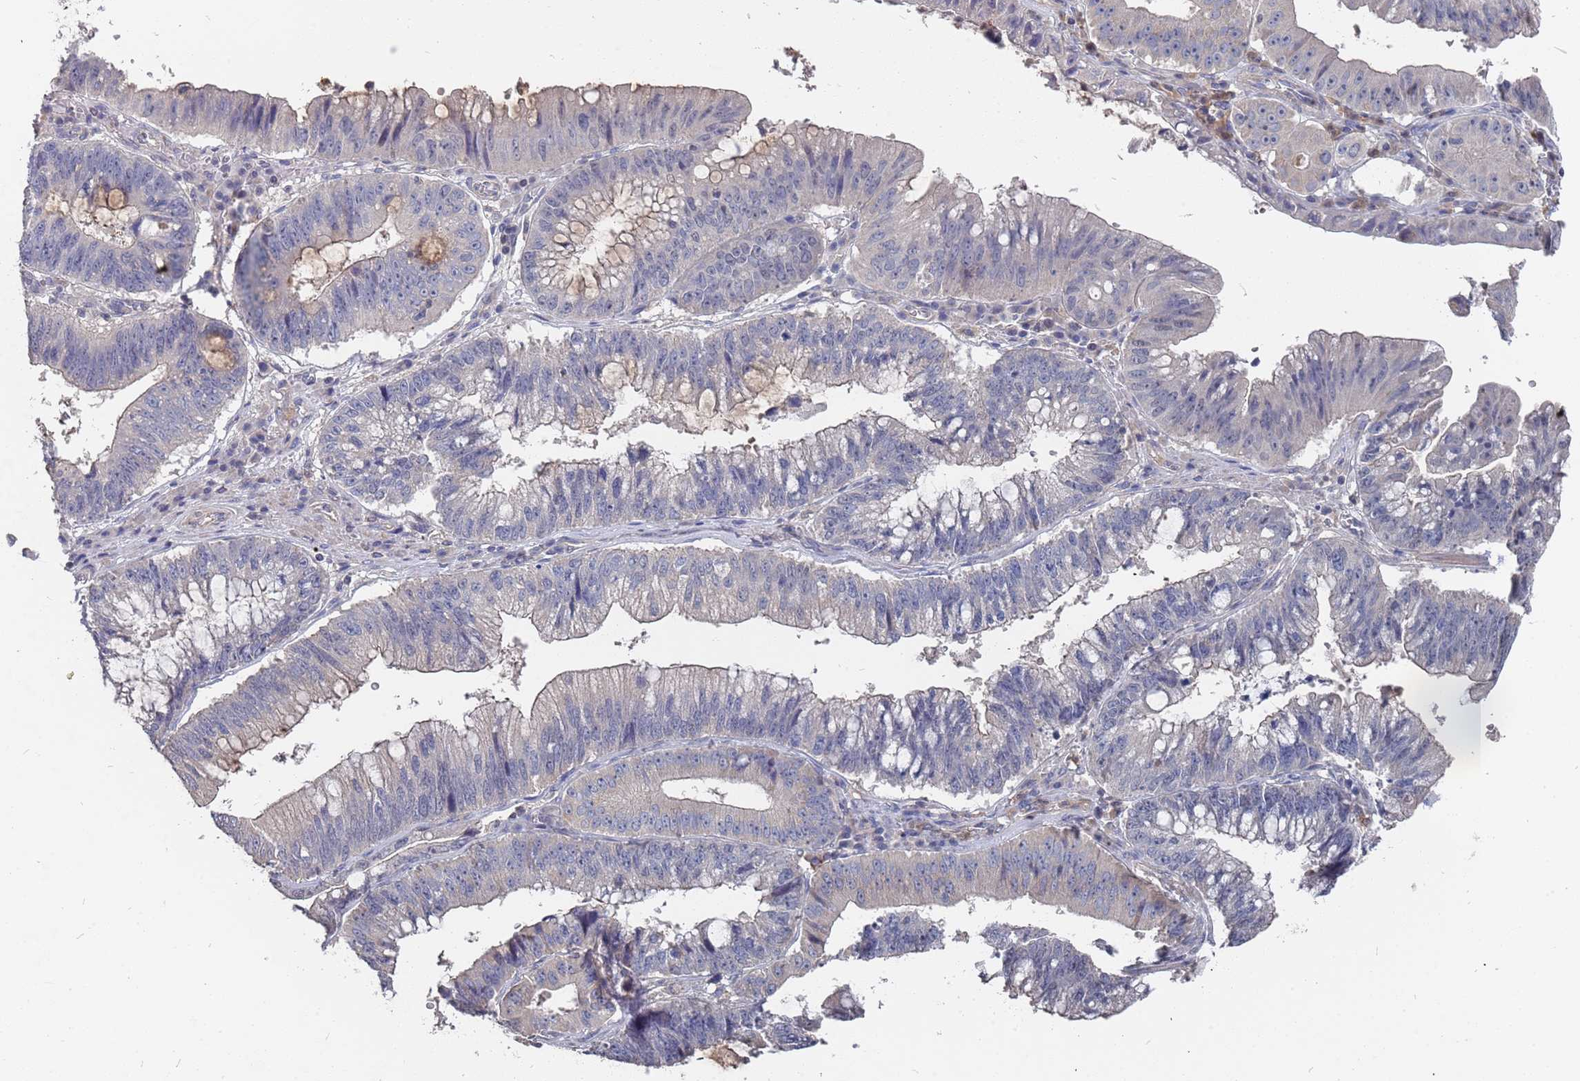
{"staining": {"intensity": "negative", "quantity": "none", "location": "none"}, "tissue": "stomach cancer", "cell_type": "Tumor cells", "image_type": "cancer", "snomed": [{"axis": "morphology", "description": "Adenocarcinoma, NOS"}, {"axis": "topography", "description": "Stomach"}], "caption": "IHC of human stomach adenocarcinoma displays no expression in tumor cells.", "gene": "TCEANC2", "patient": {"sex": "male", "age": 59}}